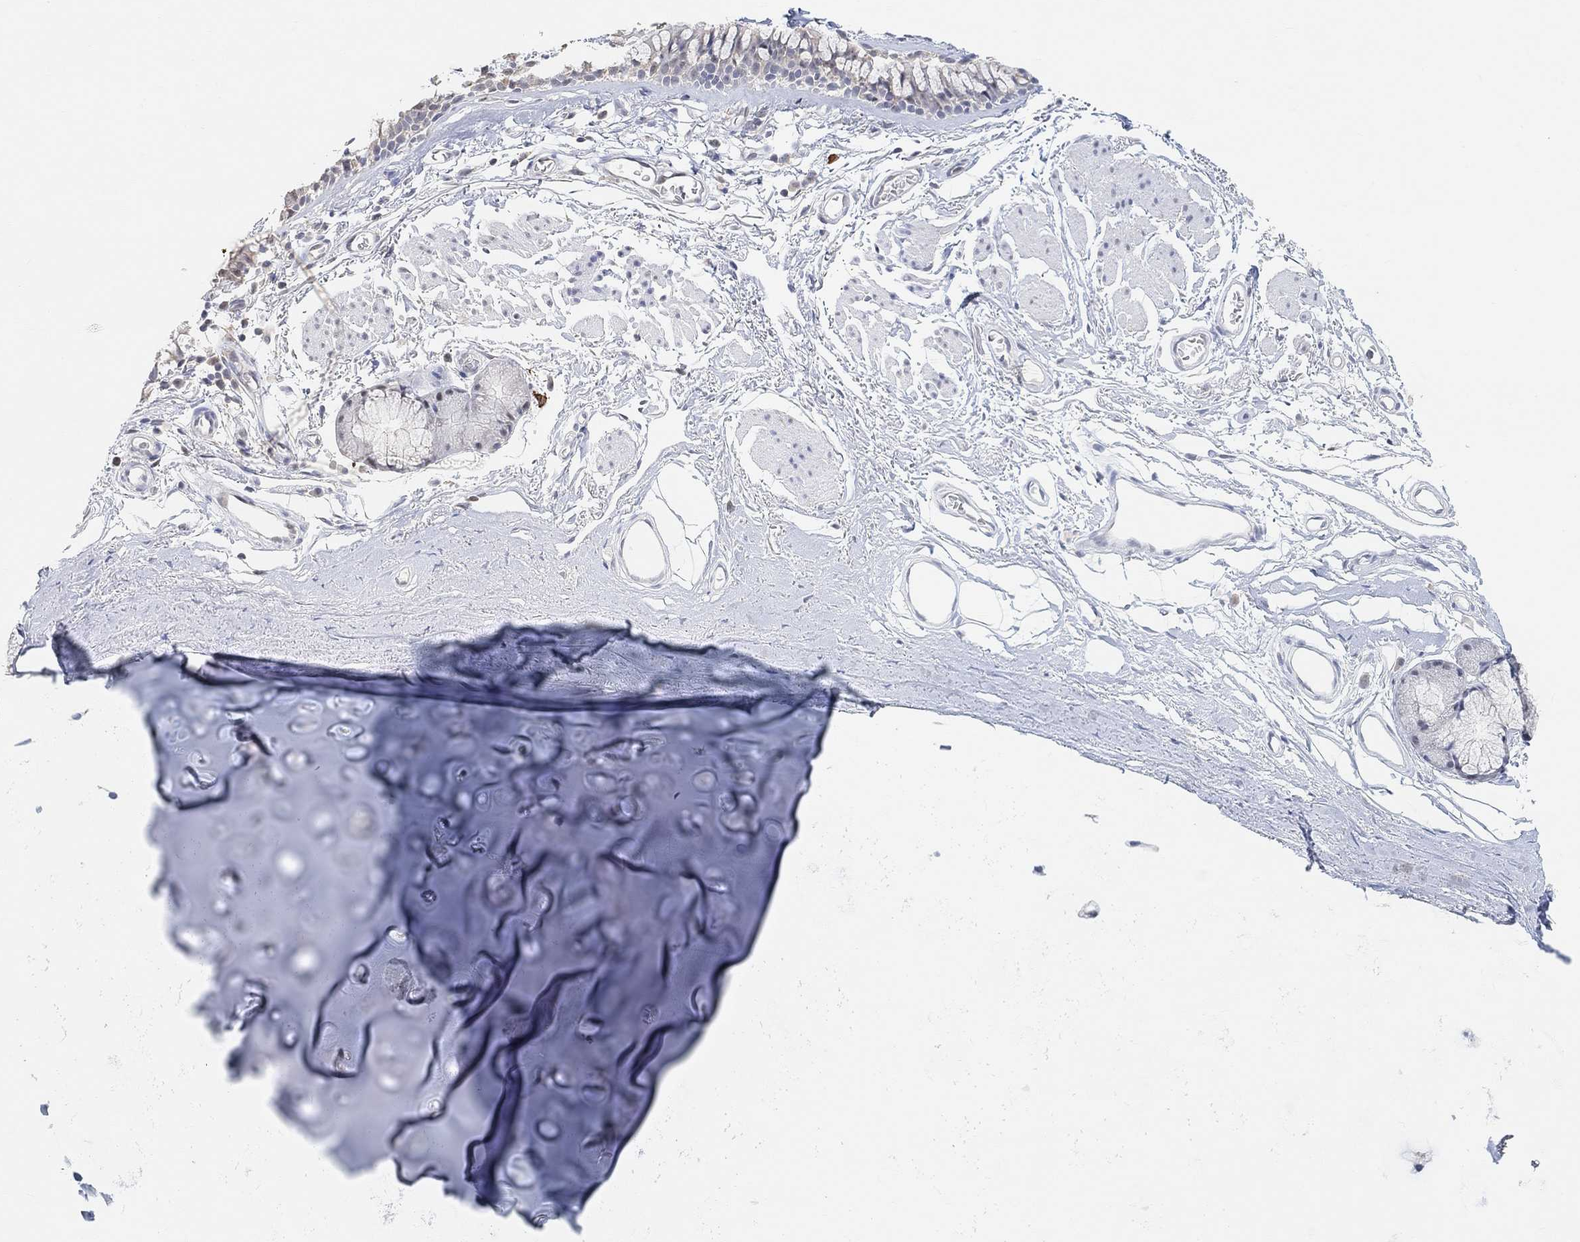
{"staining": {"intensity": "negative", "quantity": "none", "location": "none"}, "tissue": "adipose tissue", "cell_type": "Adipocytes", "image_type": "normal", "snomed": [{"axis": "morphology", "description": "Normal tissue, NOS"}, {"axis": "topography", "description": "Cartilage tissue"}, {"axis": "topography", "description": "Bronchus"}], "caption": "IHC of normal human adipose tissue reveals no positivity in adipocytes. (DAB immunohistochemistry, high magnification).", "gene": "MUC1", "patient": {"sex": "female", "age": 79}}